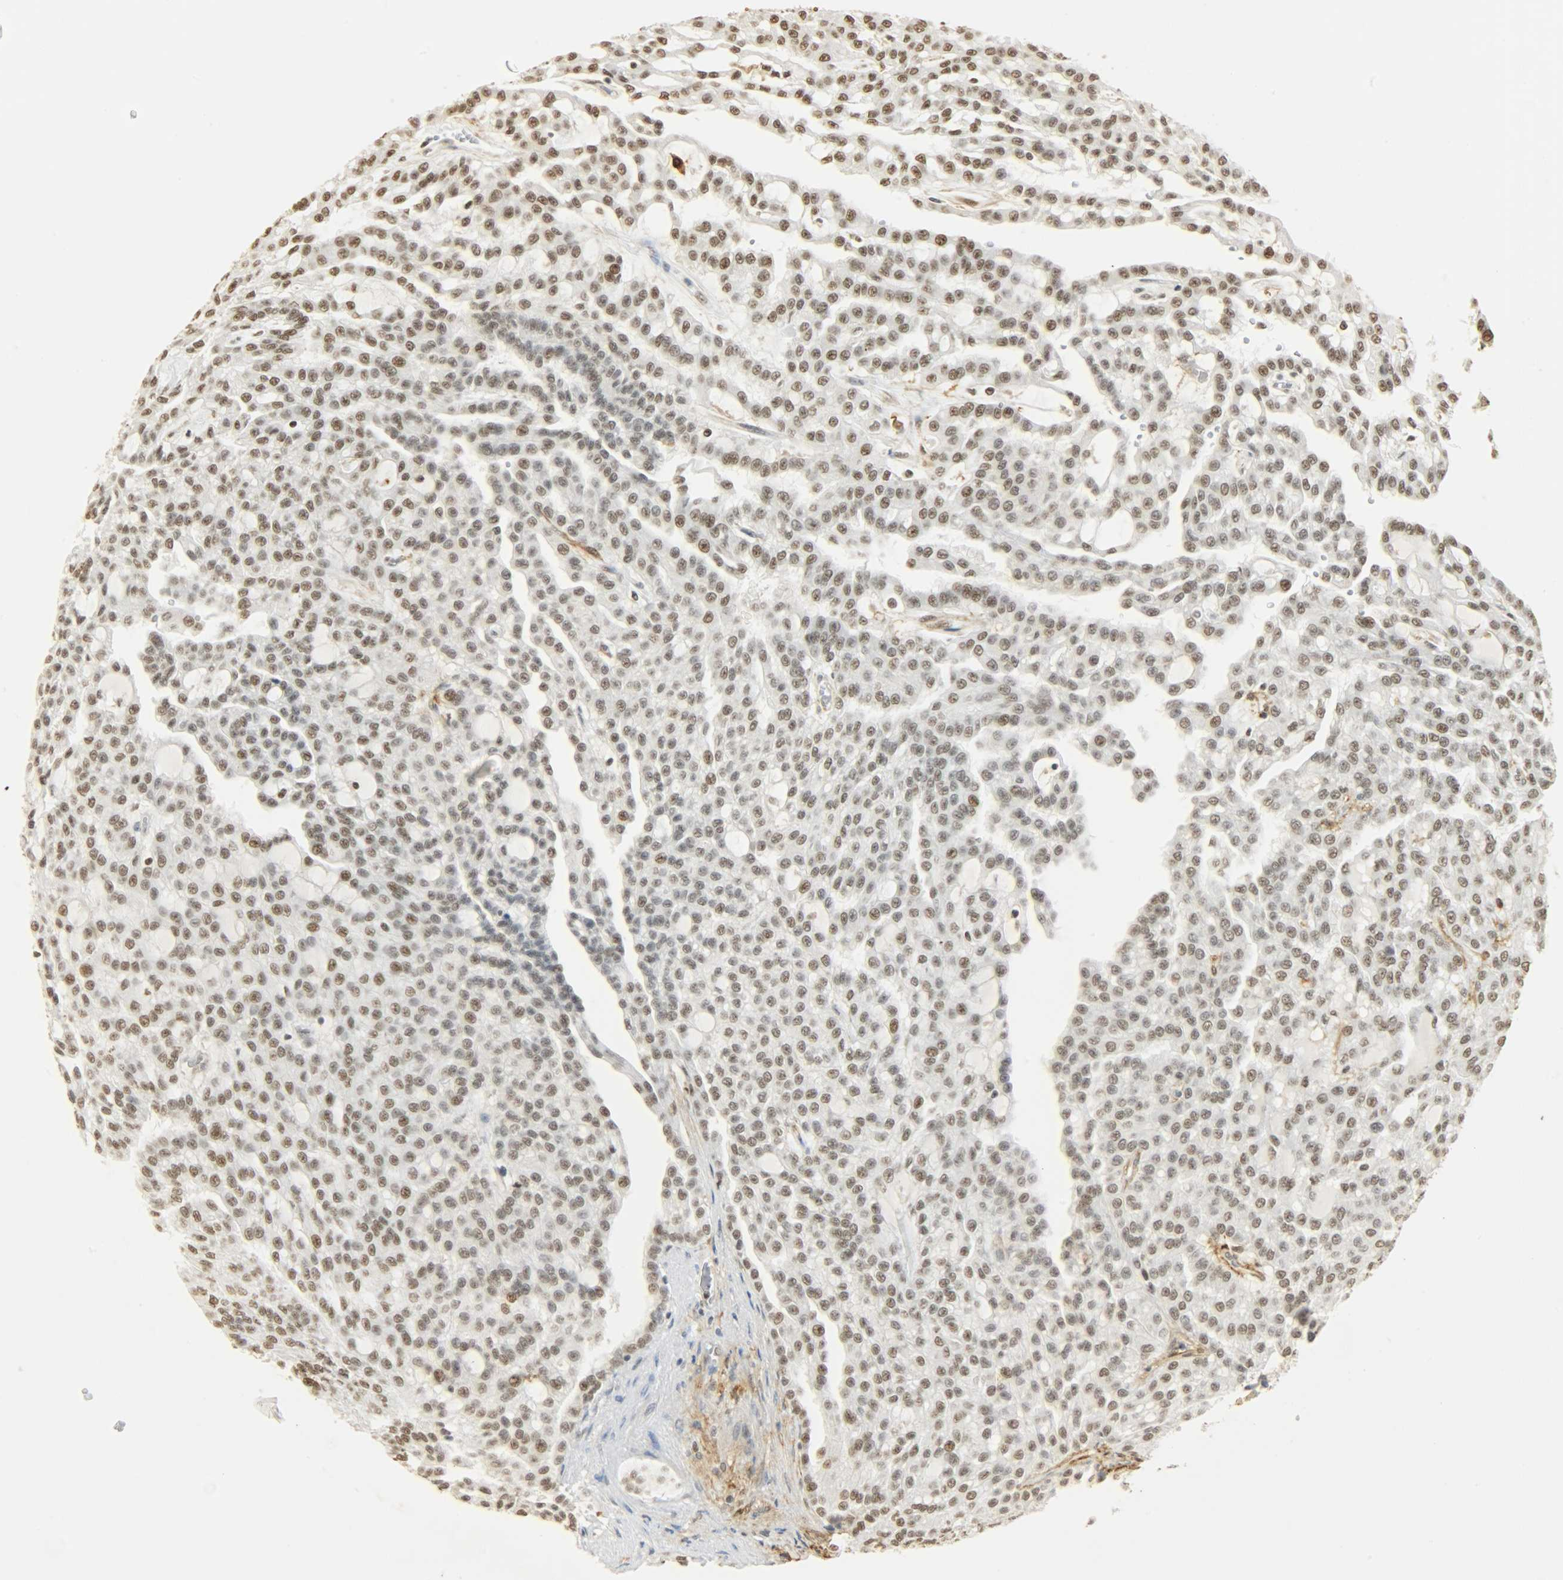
{"staining": {"intensity": "moderate", "quantity": ">75%", "location": "nuclear"}, "tissue": "renal cancer", "cell_type": "Tumor cells", "image_type": "cancer", "snomed": [{"axis": "morphology", "description": "Adenocarcinoma, NOS"}, {"axis": "topography", "description": "Kidney"}], "caption": "Immunohistochemistry of human renal cancer shows medium levels of moderate nuclear staining in approximately >75% of tumor cells.", "gene": "NGFR", "patient": {"sex": "male", "age": 63}}